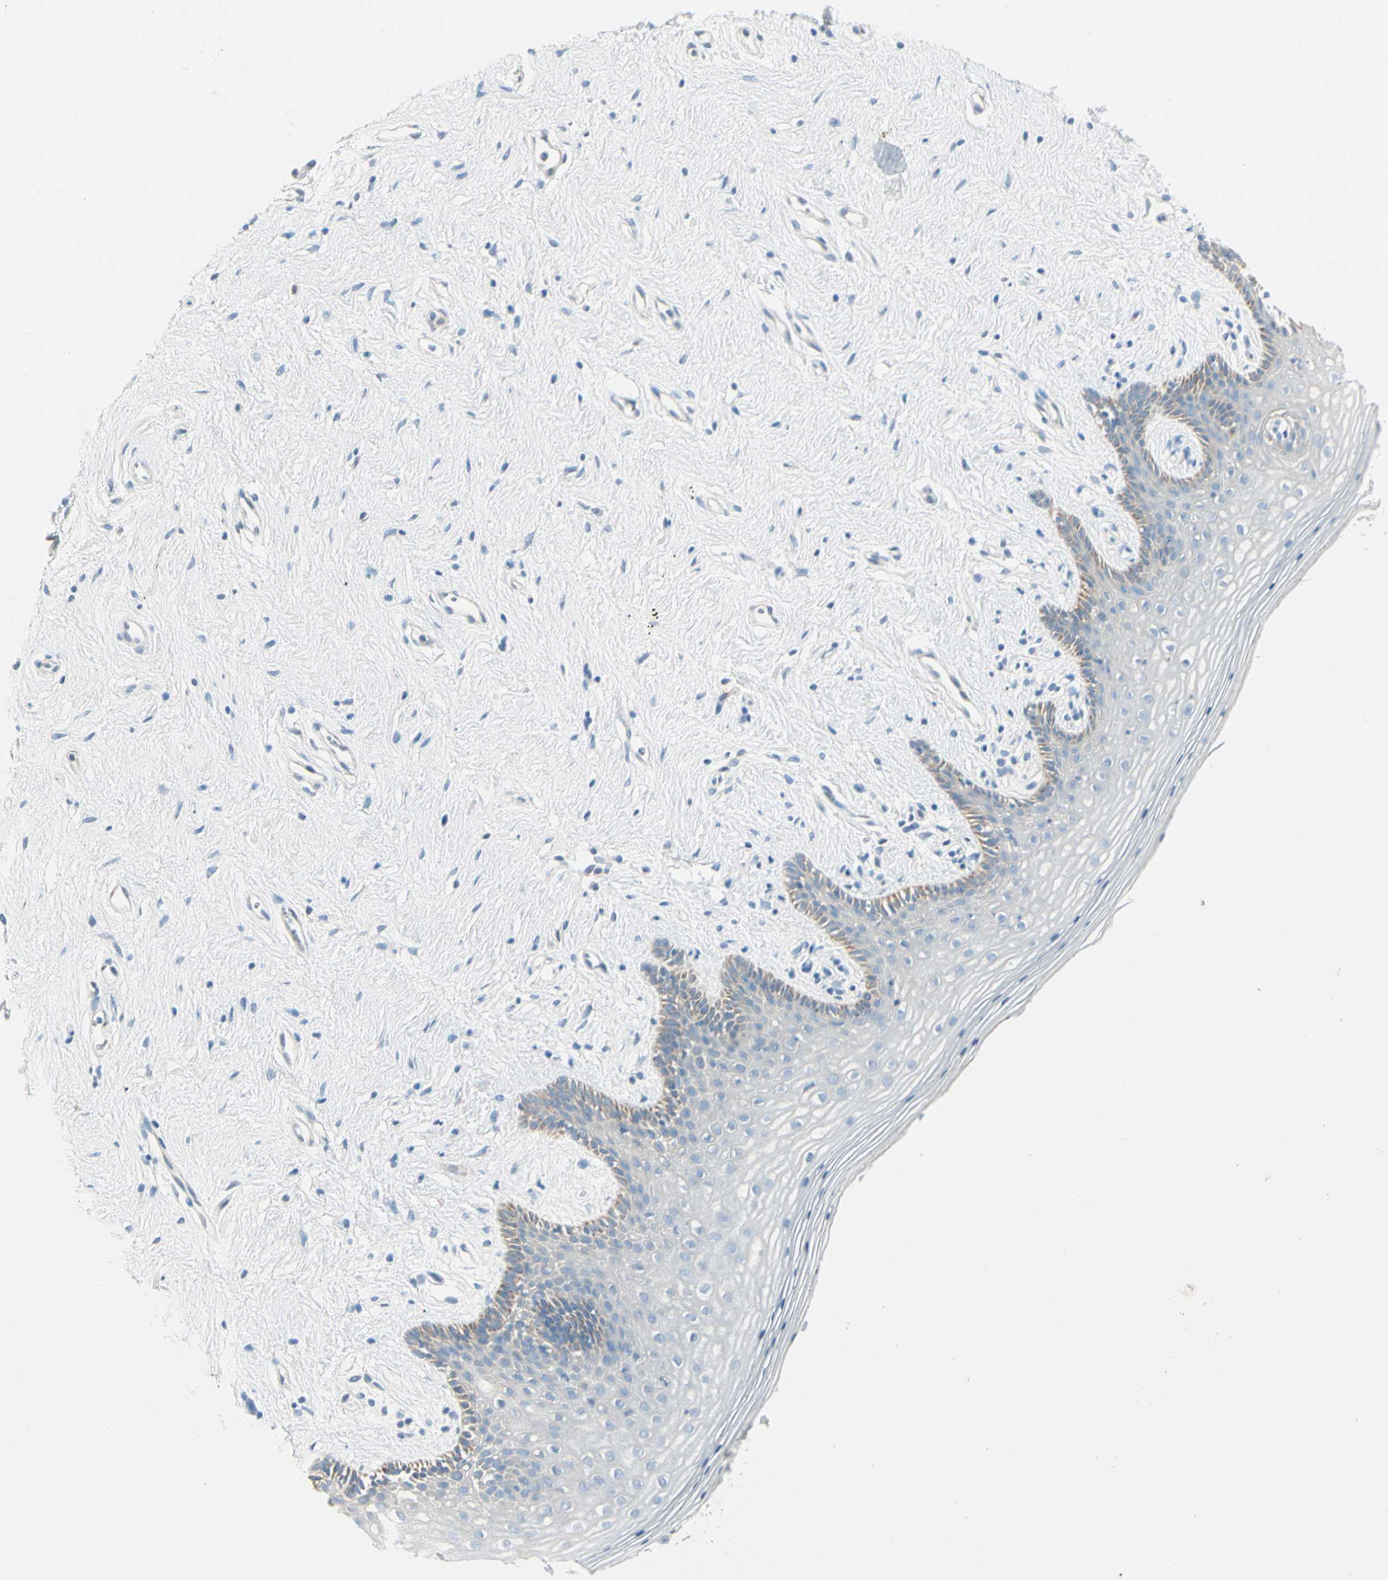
{"staining": {"intensity": "weak", "quantity": "<25%", "location": "cytoplasmic/membranous"}, "tissue": "vagina", "cell_type": "Squamous epithelial cells", "image_type": "normal", "snomed": [{"axis": "morphology", "description": "Normal tissue, NOS"}, {"axis": "topography", "description": "Vagina"}], "caption": "This is an immunohistochemistry image of benign vagina. There is no expression in squamous epithelial cells.", "gene": "SLC6A15", "patient": {"sex": "female", "age": 44}}